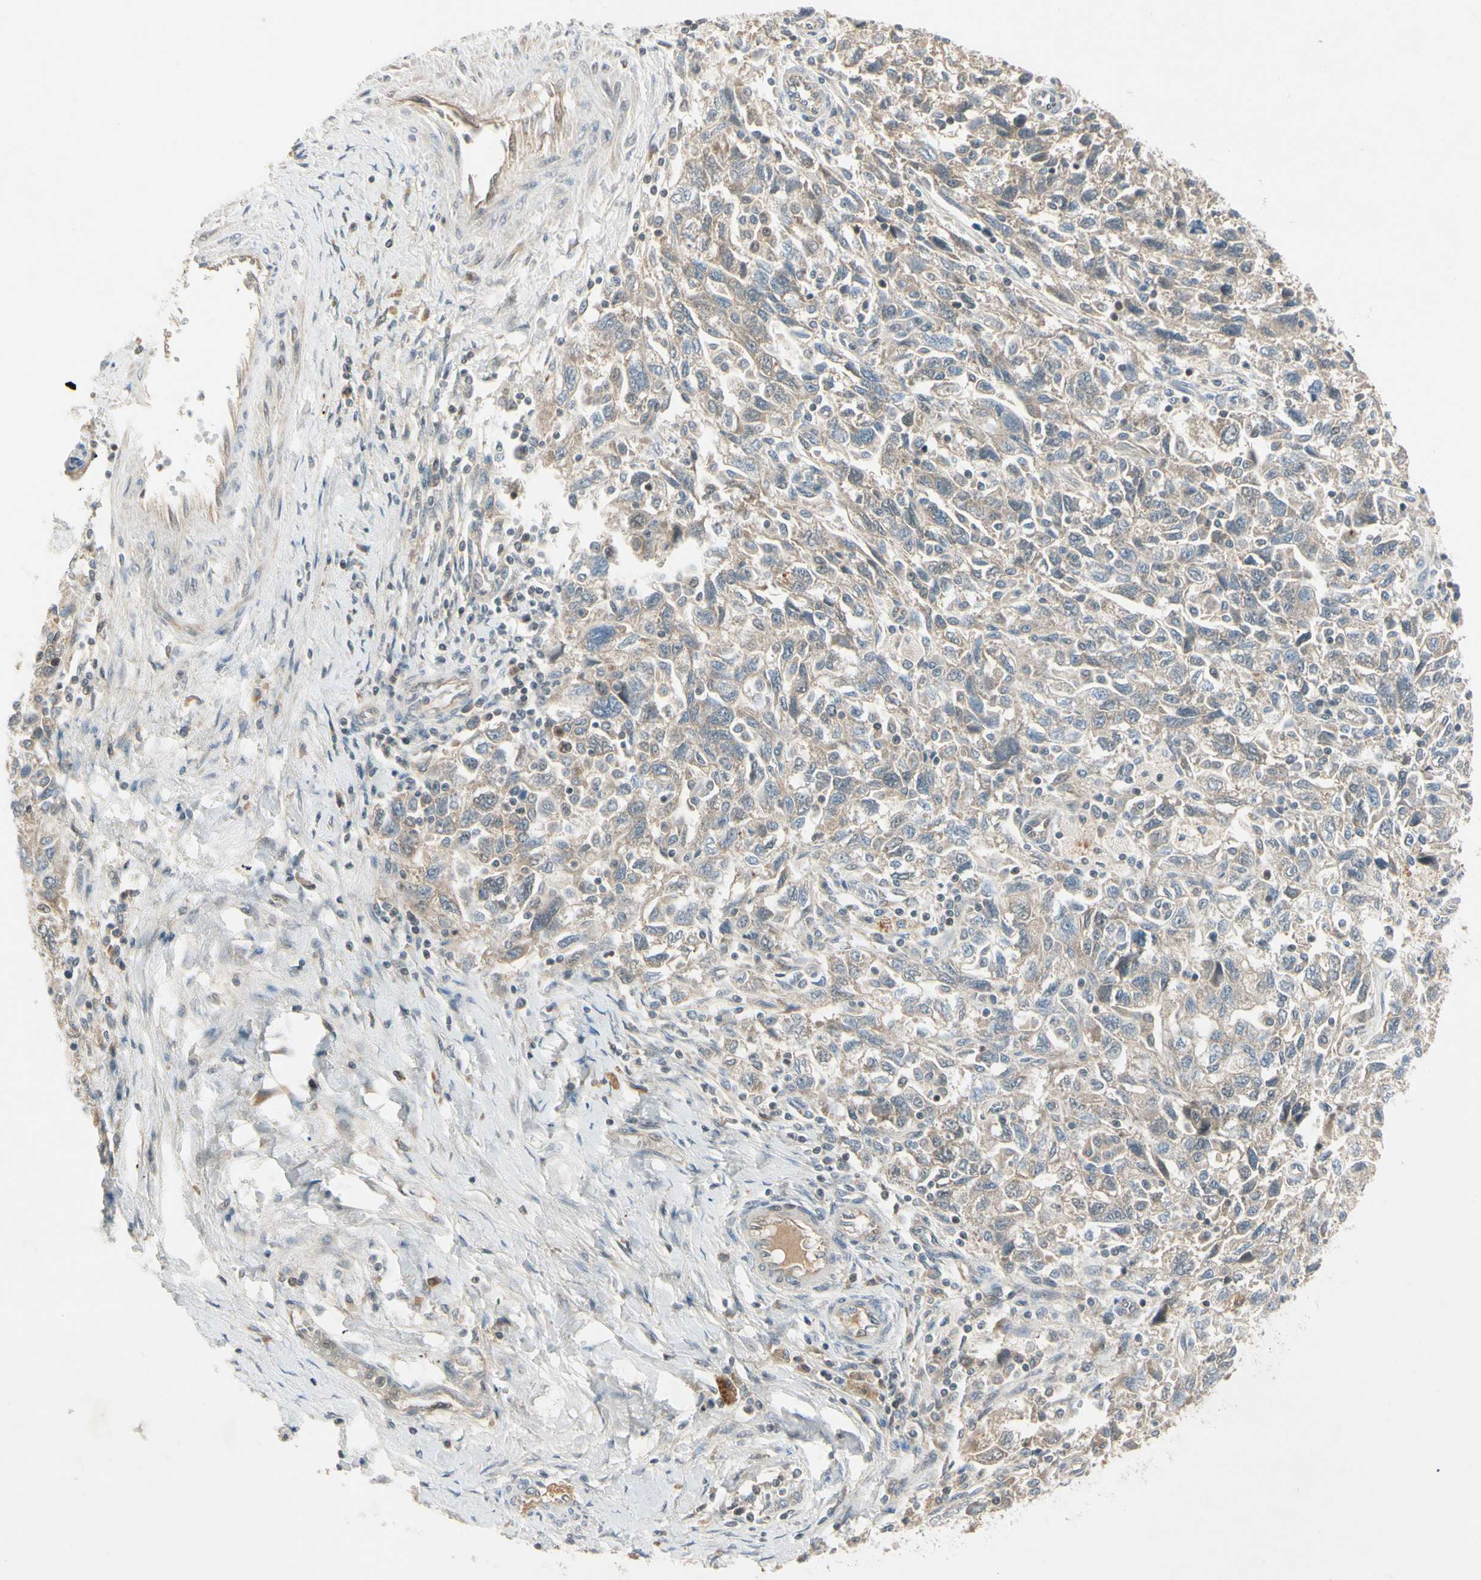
{"staining": {"intensity": "weak", "quantity": ">75%", "location": "cytoplasmic/membranous"}, "tissue": "ovarian cancer", "cell_type": "Tumor cells", "image_type": "cancer", "snomed": [{"axis": "morphology", "description": "Carcinoma, NOS"}, {"axis": "morphology", "description": "Cystadenocarcinoma, serous, NOS"}, {"axis": "topography", "description": "Ovary"}], "caption": "A micrograph showing weak cytoplasmic/membranous positivity in about >75% of tumor cells in ovarian cancer (serous cystadenocarcinoma), as visualized by brown immunohistochemical staining.", "gene": "ICAM5", "patient": {"sex": "female", "age": 69}}